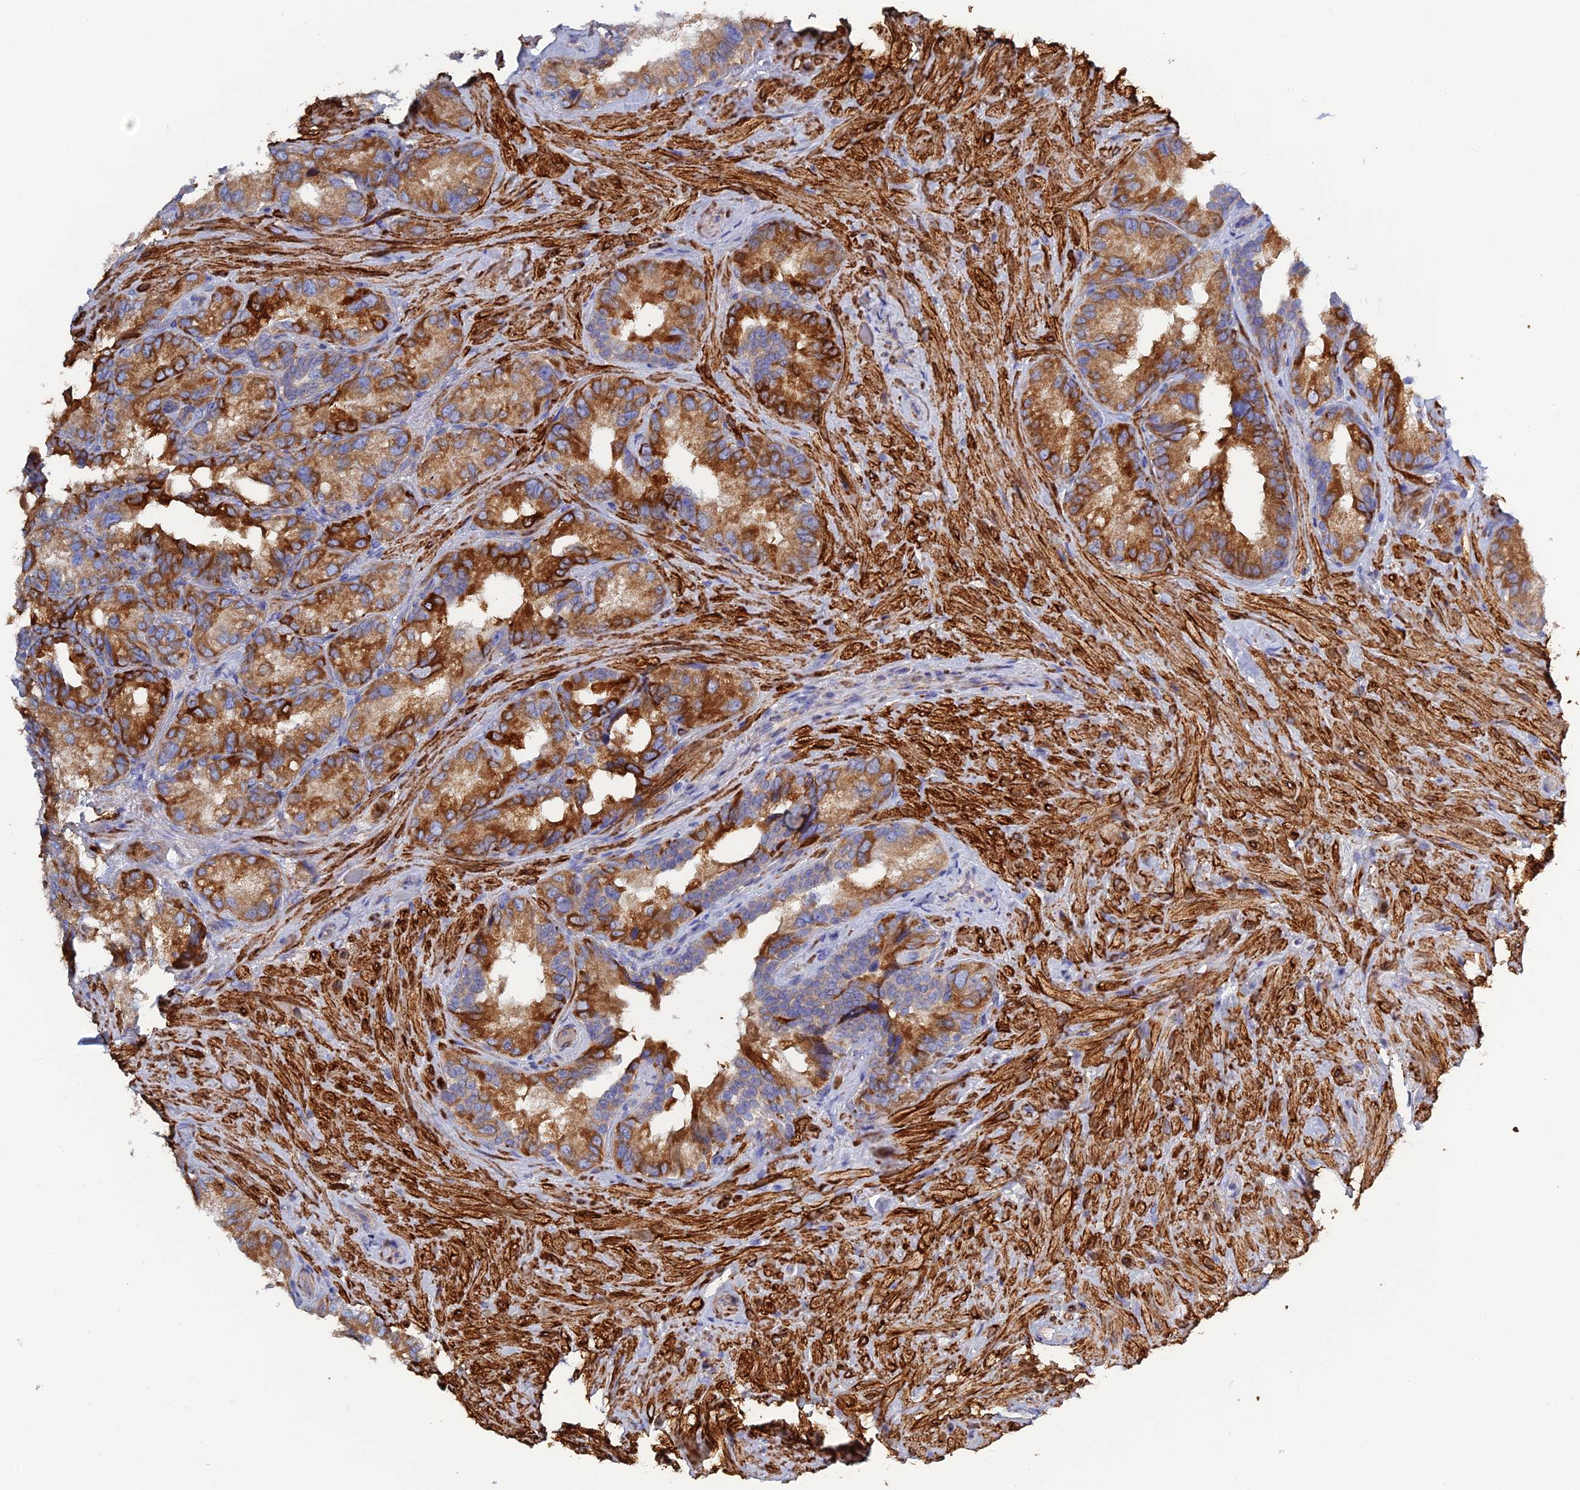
{"staining": {"intensity": "moderate", "quantity": ">75%", "location": "cytoplasmic/membranous"}, "tissue": "seminal vesicle", "cell_type": "Glandular cells", "image_type": "normal", "snomed": [{"axis": "morphology", "description": "Normal tissue, NOS"}, {"axis": "topography", "description": "Seminal veicle"}, {"axis": "topography", "description": "Peripheral nerve tissue"}], "caption": "IHC of unremarkable seminal vesicle demonstrates medium levels of moderate cytoplasmic/membranous staining in about >75% of glandular cells. Nuclei are stained in blue.", "gene": "PCDHA8", "patient": {"sex": "male", "age": 67}}